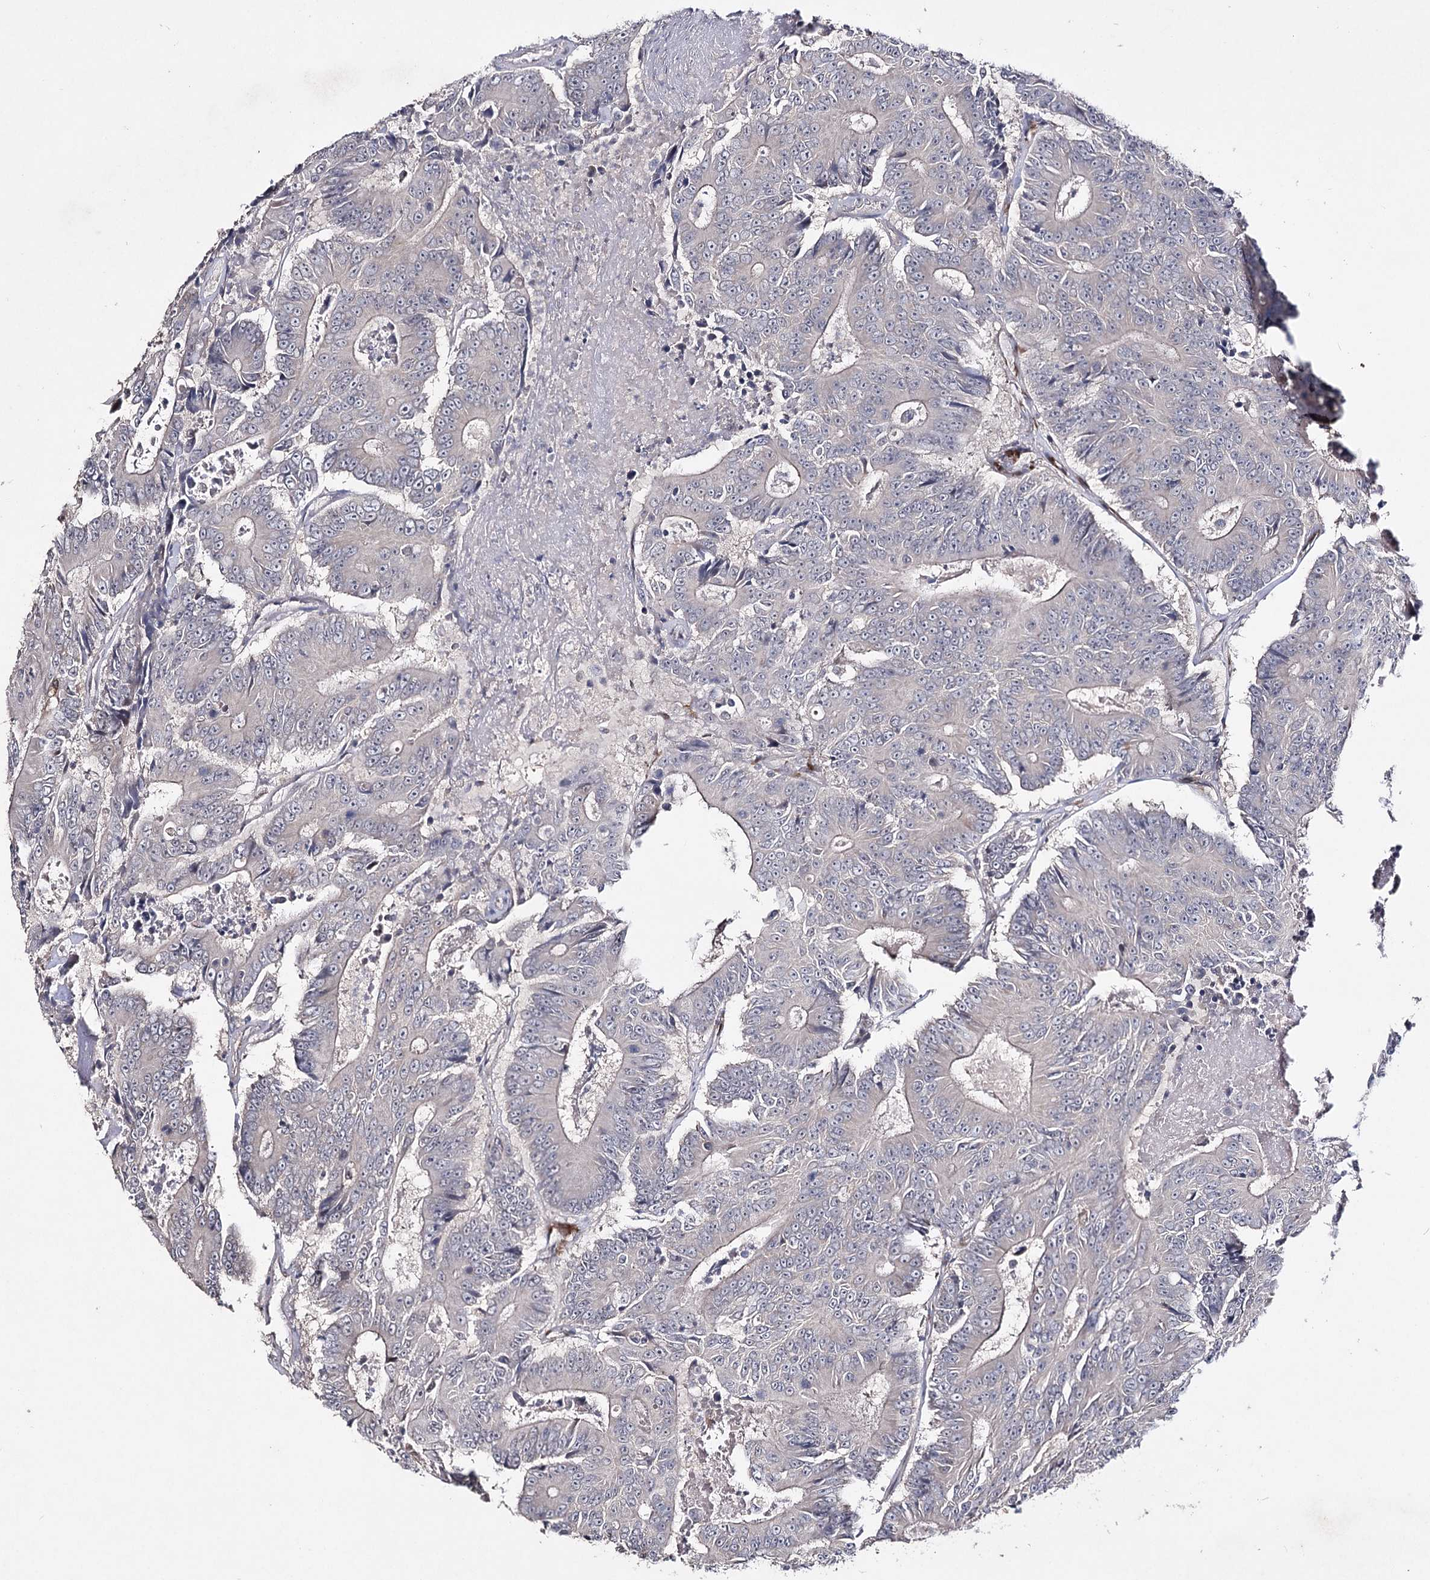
{"staining": {"intensity": "negative", "quantity": "none", "location": "none"}, "tissue": "colorectal cancer", "cell_type": "Tumor cells", "image_type": "cancer", "snomed": [{"axis": "morphology", "description": "Adenocarcinoma, NOS"}, {"axis": "topography", "description": "Colon"}], "caption": "The photomicrograph shows no staining of tumor cells in colorectal cancer.", "gene": "HSD11B2", "patient": {"sex": "male", "age": 83}}